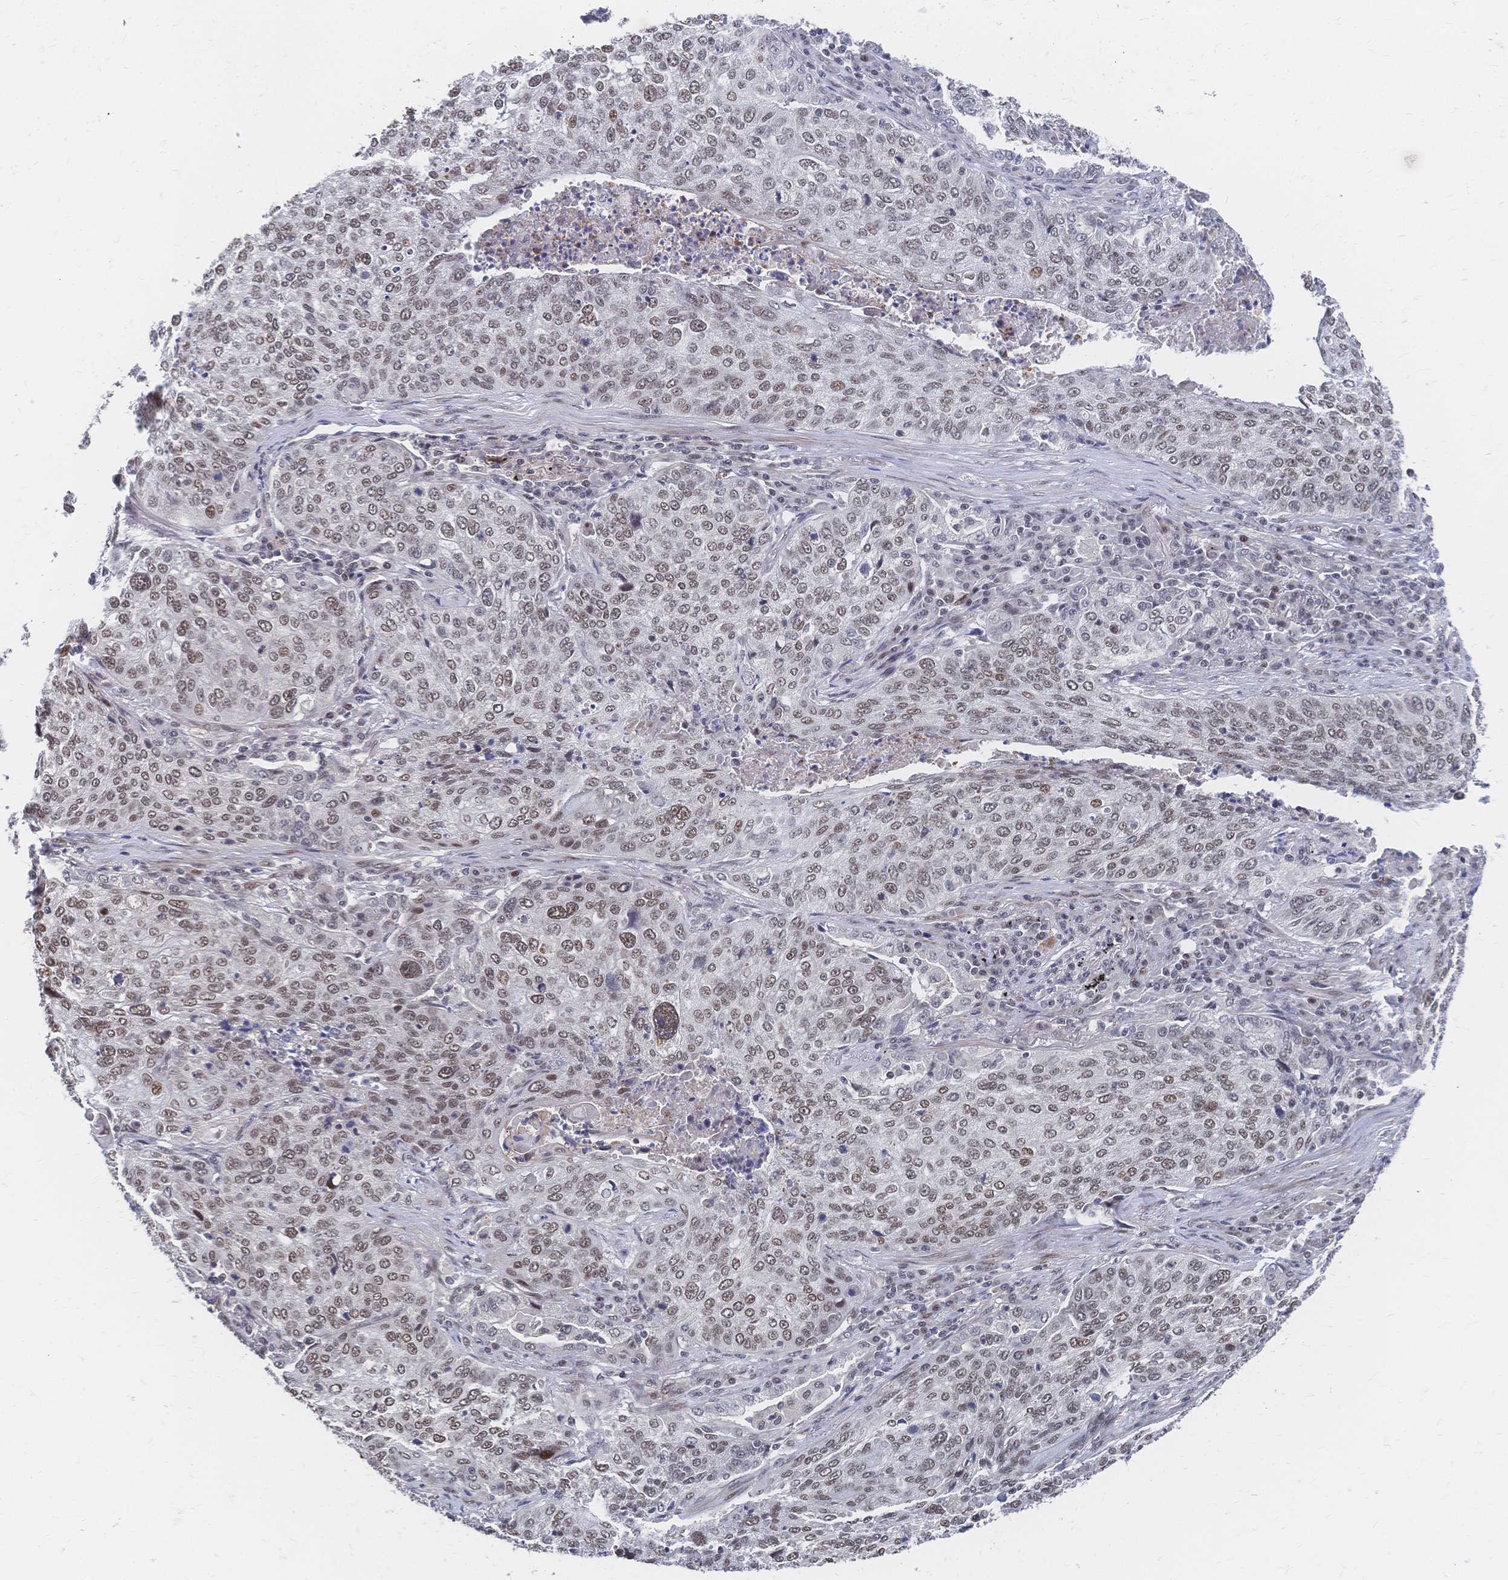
{"staining": {"intensity": "weak", "quantity": ">75%", "location": "nuclear"}, "tissue": "lung cancer", "cell_type": "Tumor cells", "image_type": "cancer", "snomed": [{"axis": "morphology", "description": "Squamous cell carcinoma, NOS"}, {"axis": "topography", "description": "Lung"}], "caption": "The immunohistochemical stain highlights weak nuclear staining in tumor cells of squamous cell carcinoma (lung) tissue.", "gene": "NELFA", "patient": {"sex": "male", "age": 63}}